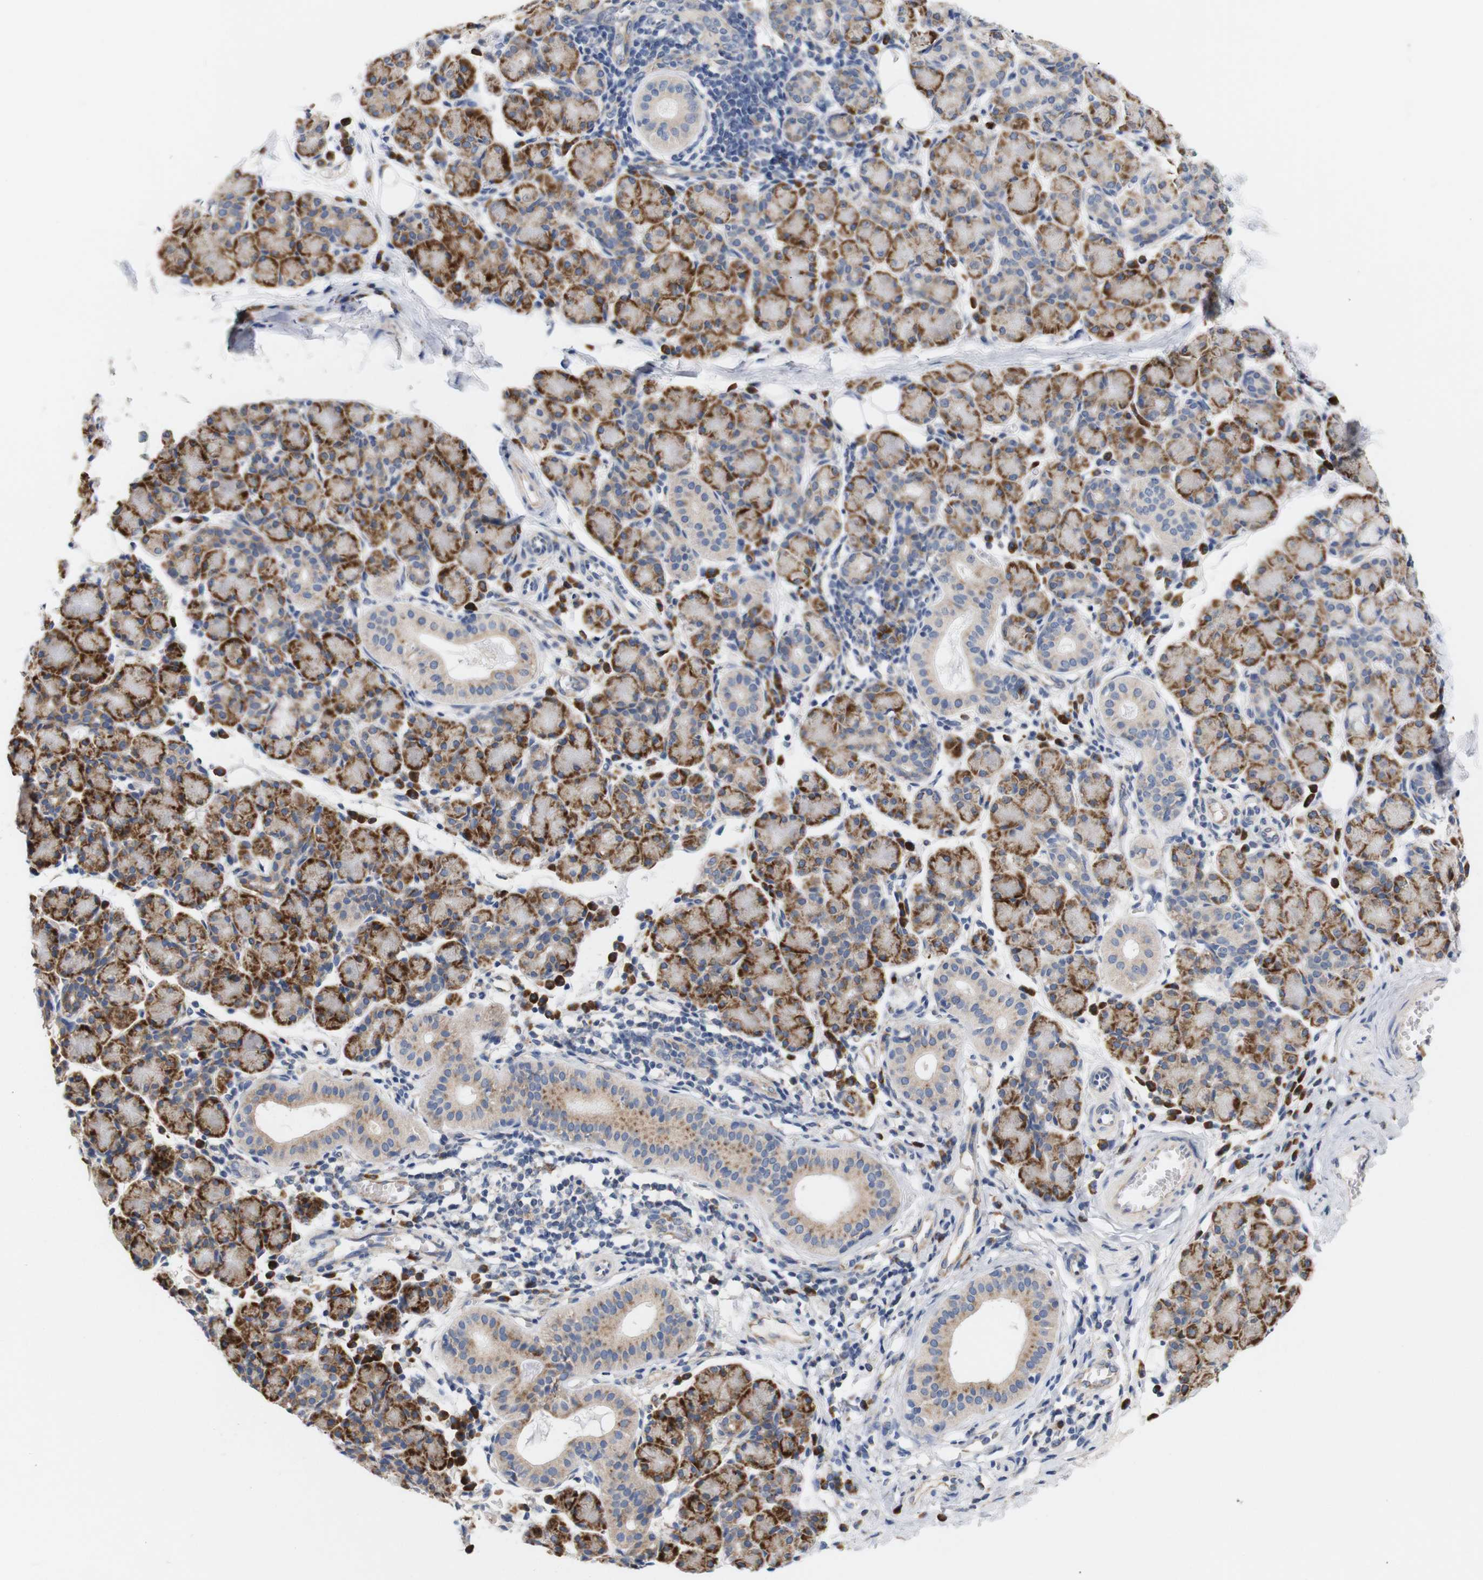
{"staining": {"intensity": "moderate", "quantity": "25%-75%", "location": "cytoplasmic/membranous"}, "tissue": "salivary gland", "cell_type": "Glandular cells", "image_type": "normal", "snomed": [{"axis": "morphology", "description": "Normal tissue, NOS"}, {"axis": "morphology", "description": "Inflammation, NOS"}, {"axis": "topography", "description": "Lymph node"}, {"axis": "topography", "description": "Salivary gland"}], "caption": "Immunohistochemistry (IHC) (DAB) staining of benign salivary gland displays moderate cytoplasmic/membranous protein expression in about 25%-75% of glandular cells.", "gene": "TRIM5", "patient": {"sex": "male", "age": 3}}